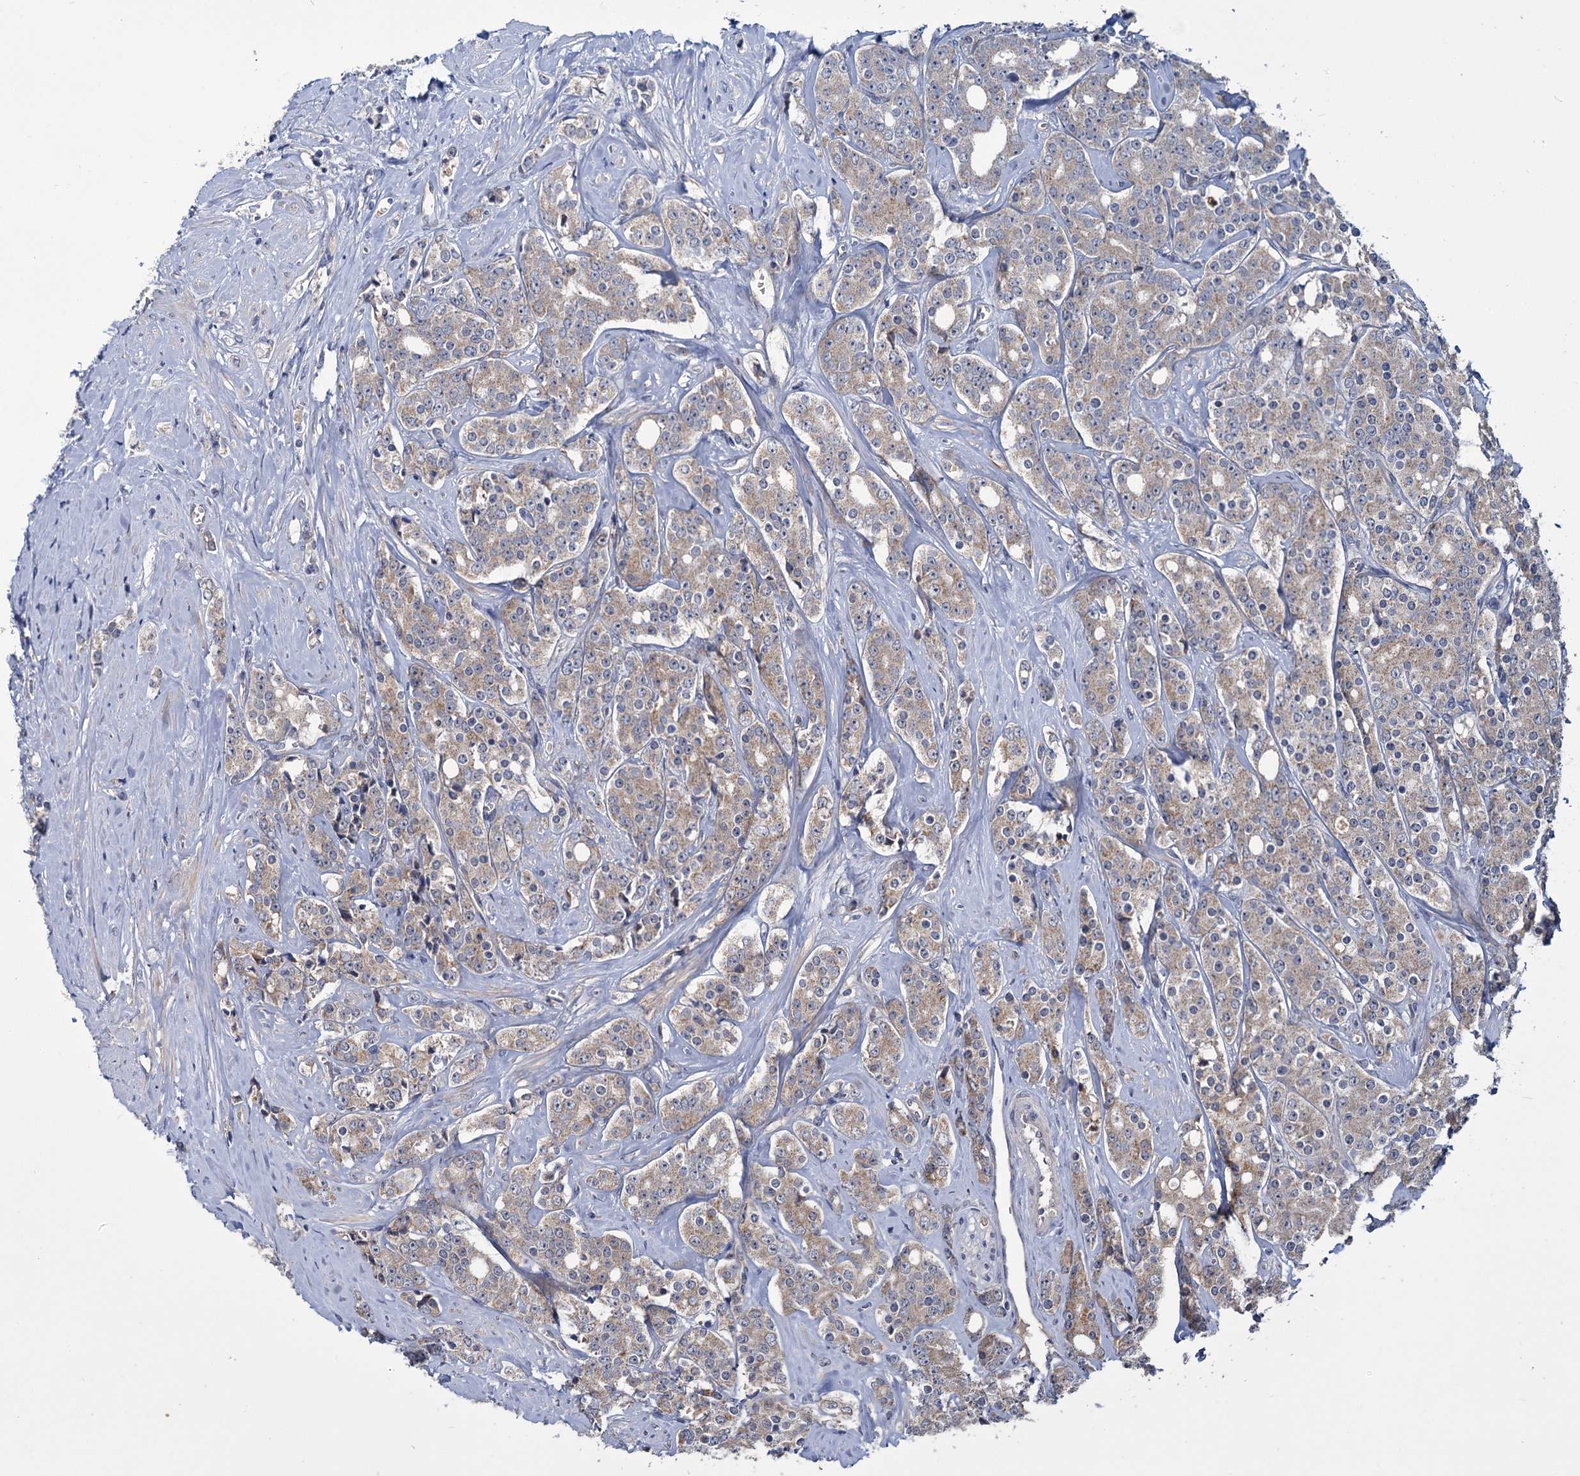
{"staining": {"intensity": "weak", "quantity": ">75%", "location": "cytoplasmic/membranous"}, "tissue": "prostate cancer", "cell_type": "Tumor cells", "image_type": "cancer", "snomed": [{"axis": "morphology", "description": "Adenocarcinoma, High grade"}, {"axis": "topography", "description": "Prostate"}], "caption": "Prostate cancer was stained to show a protein in brown. There is low levels of weak cytoplasmic/membranous staining in about >75% of tumor cells. The protein of interest is stained brown, and the nuclei are stained in blue (DAB (3,3'-diaminobenzidine) IHC with brightfield microscopy, high magnification).", "gene": "DYNC2H1", "patient": {"sex": "male", "age": 62}}